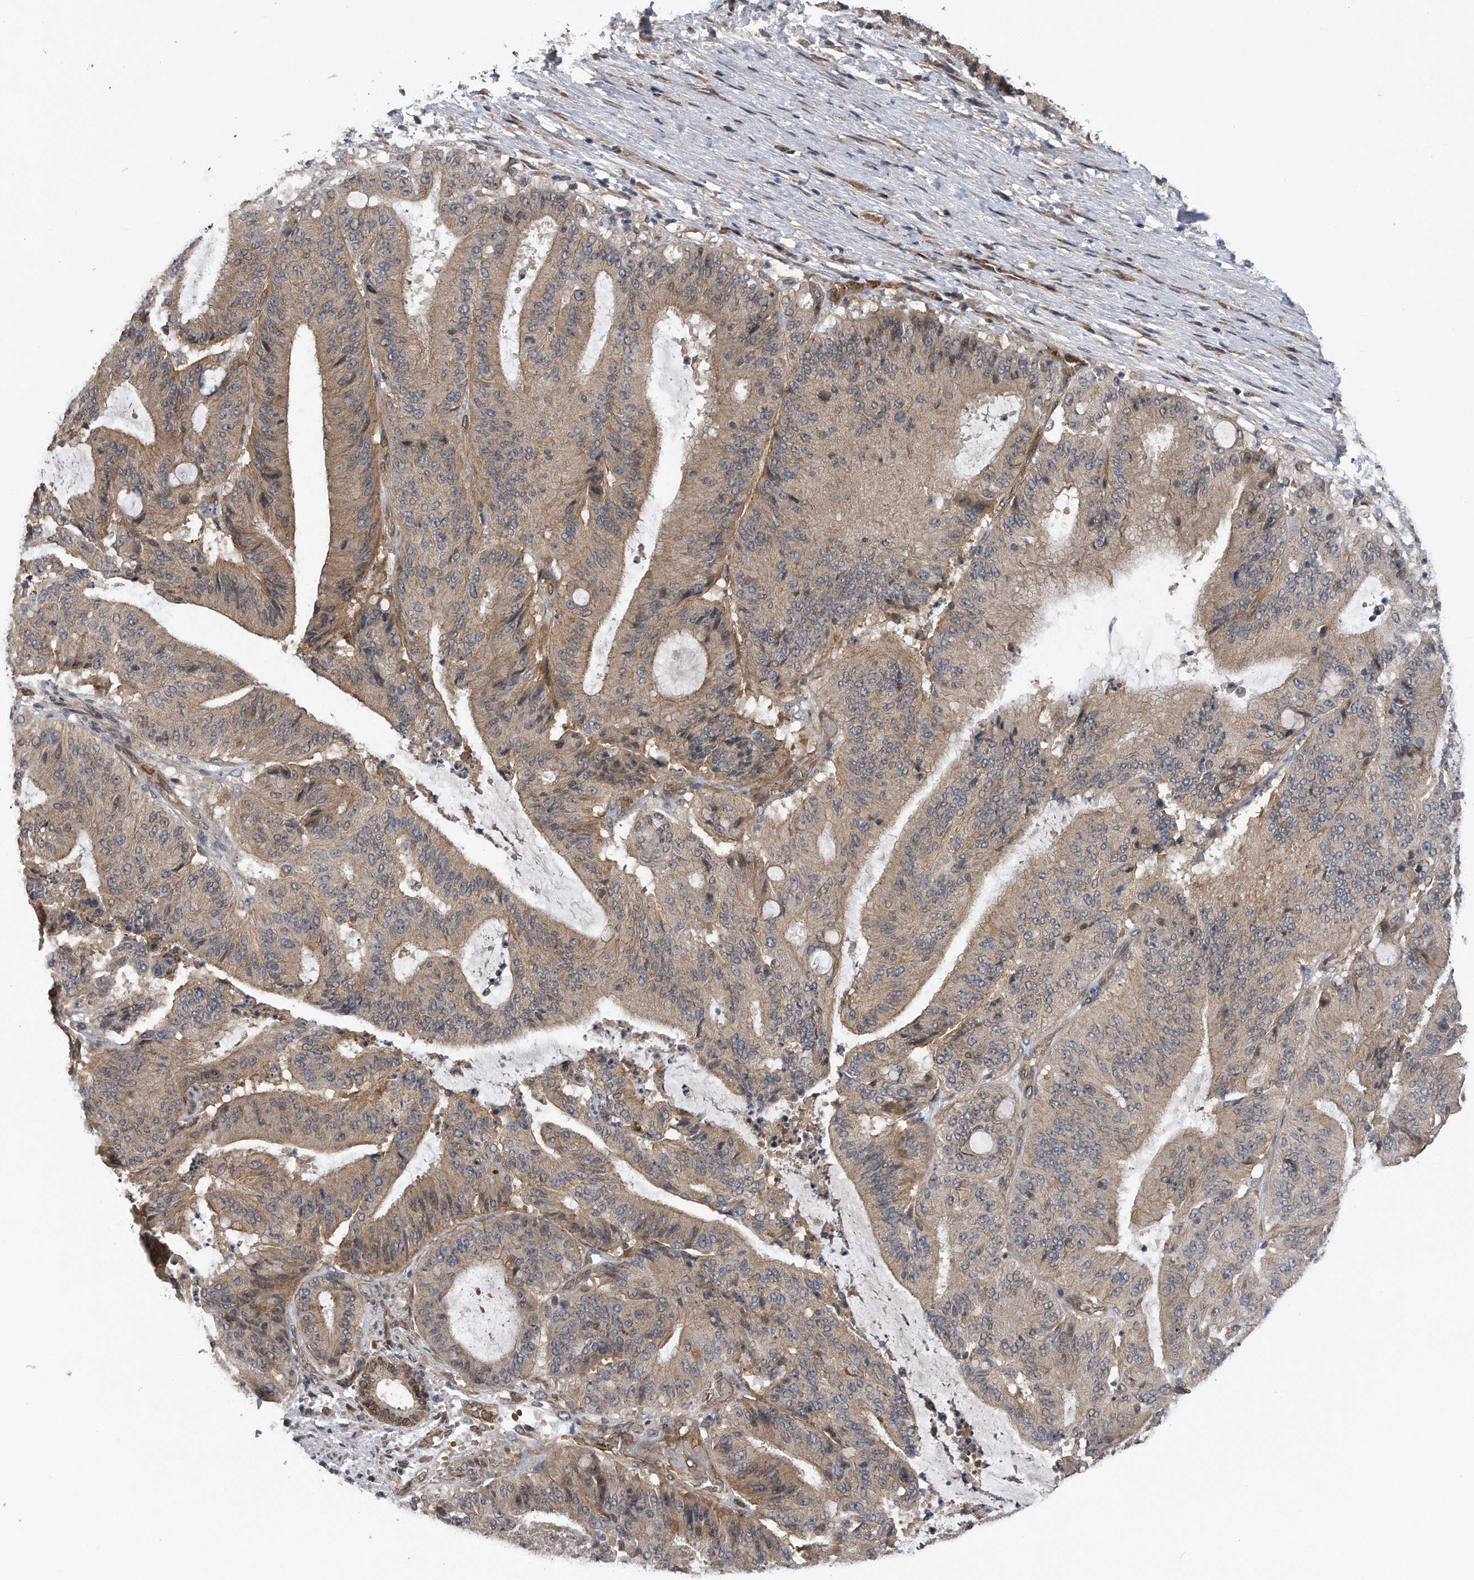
{"staining": {"intensity": "weak", "quantity": ">75%", "location": "cytoplasmic/membranous"}, "tissue": "liver cancer", "cell_type": "Tumor cells", "image_type": "cancer", "snomed": [{"axis": "morphology", "description": "Normal tissue, NOS"}, {"axis": "morphology", "description": "Cholangiocarcinoma"}, {"axis": "topography", "description": "Liver"}, {"axis": "topography", "description": "Peripheral nerve tissue"}], "caption": "High-power microscopy captured an immunohistochemistry image of liver cholangiocarcinoma, revealing weak cytoplasmic/membranous expression in approximately >75% of tumor cells.", "gene": "ZNF79", "patient": {"sex": "female", "age": 73}}